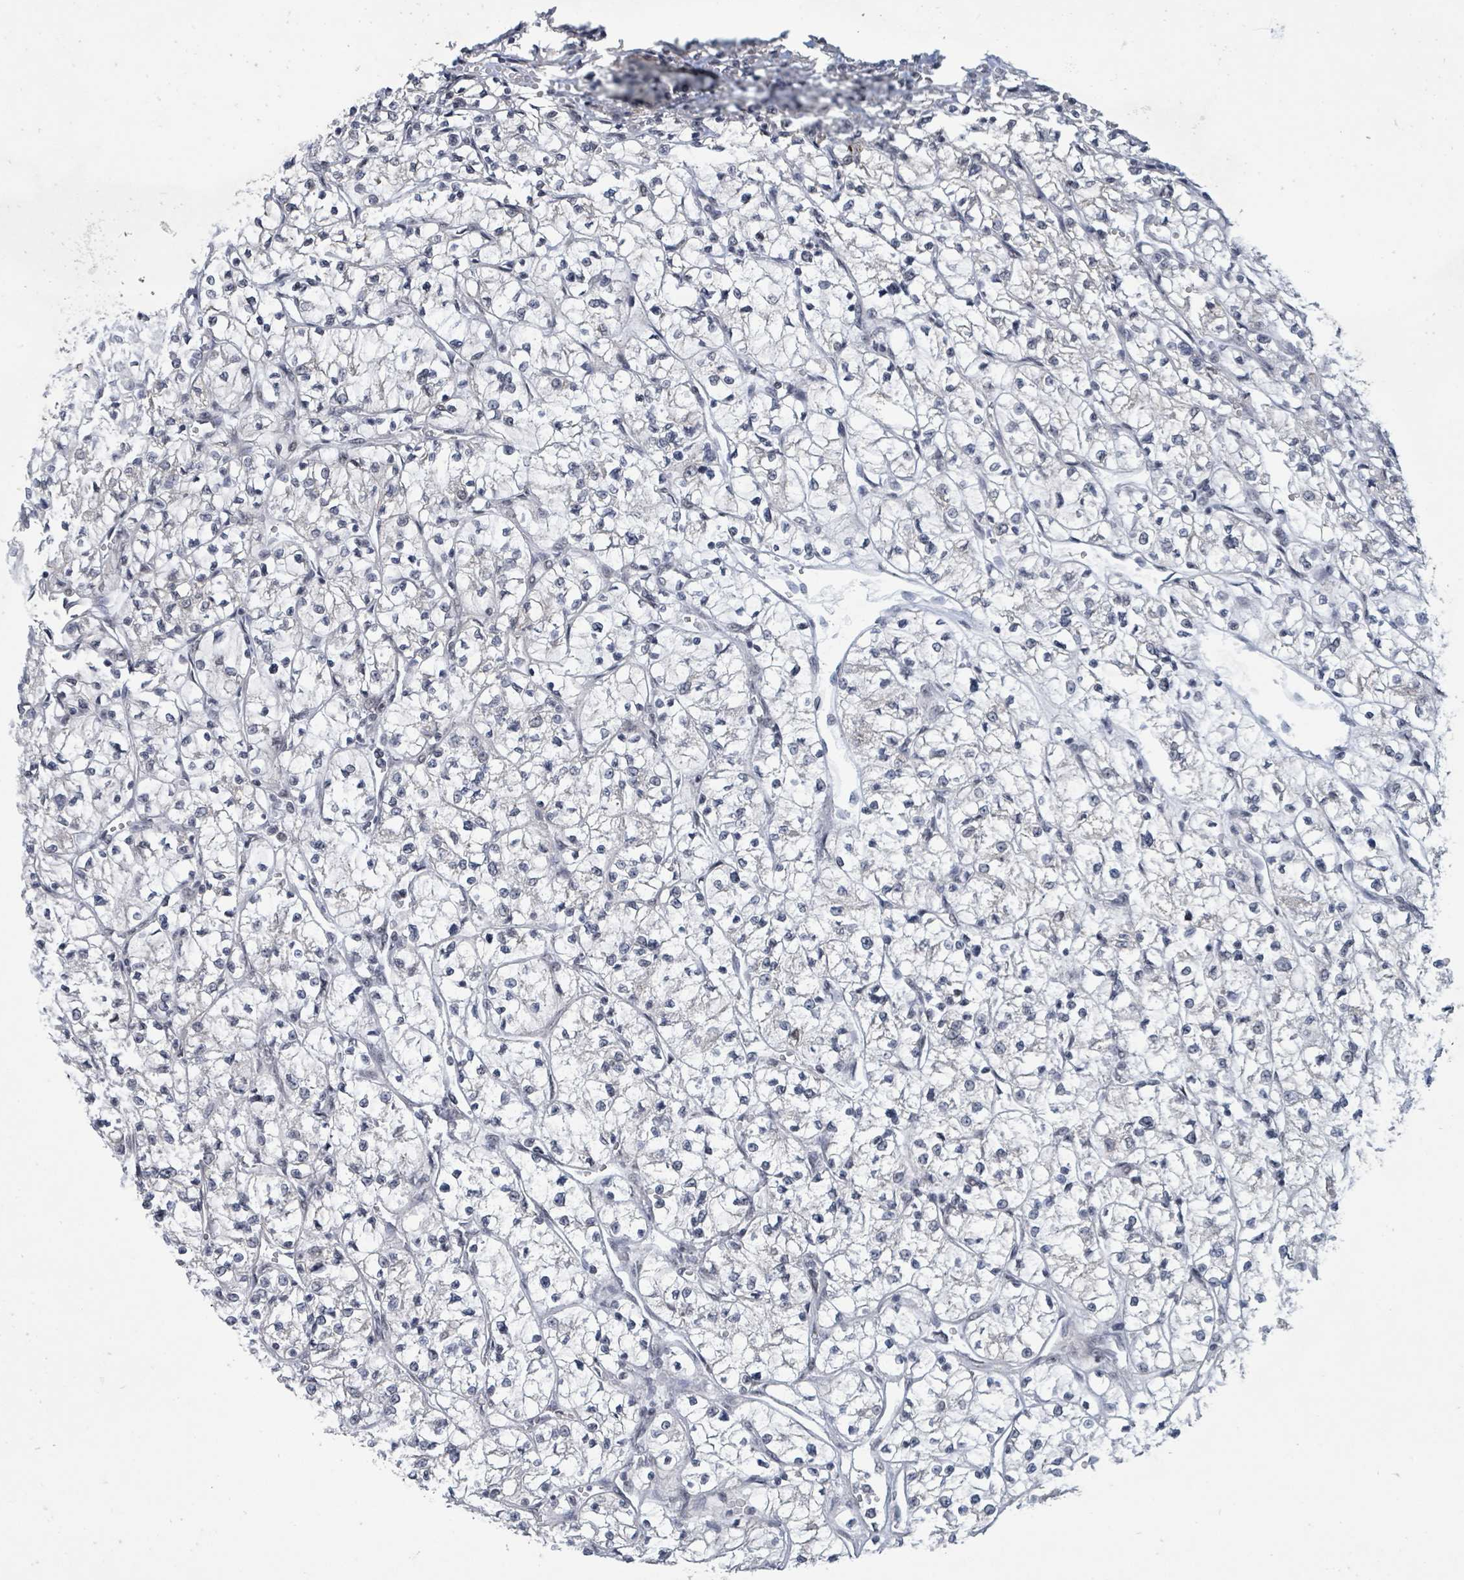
{"staining": {"intensity": "negative", "quantity": "none", "location": "none"}, "tissue": "renal cancer", "cell_type": "Tumor cells", "image_type": "cancer", "snomed": [{"axis": "morphology", "description": "Adenocarcinoma, NOS"}, {"axis": "topography", "description": "Kidney"}], "caption": "The micrograph exhibits no staining of tumor cells in renal cancer. (Brightfield microscopy of DAB (3,3'-diaminobenzidine) IHC at high magnification).", "gene": "BANP", "patient": {"sex": "female", "age": 64}}